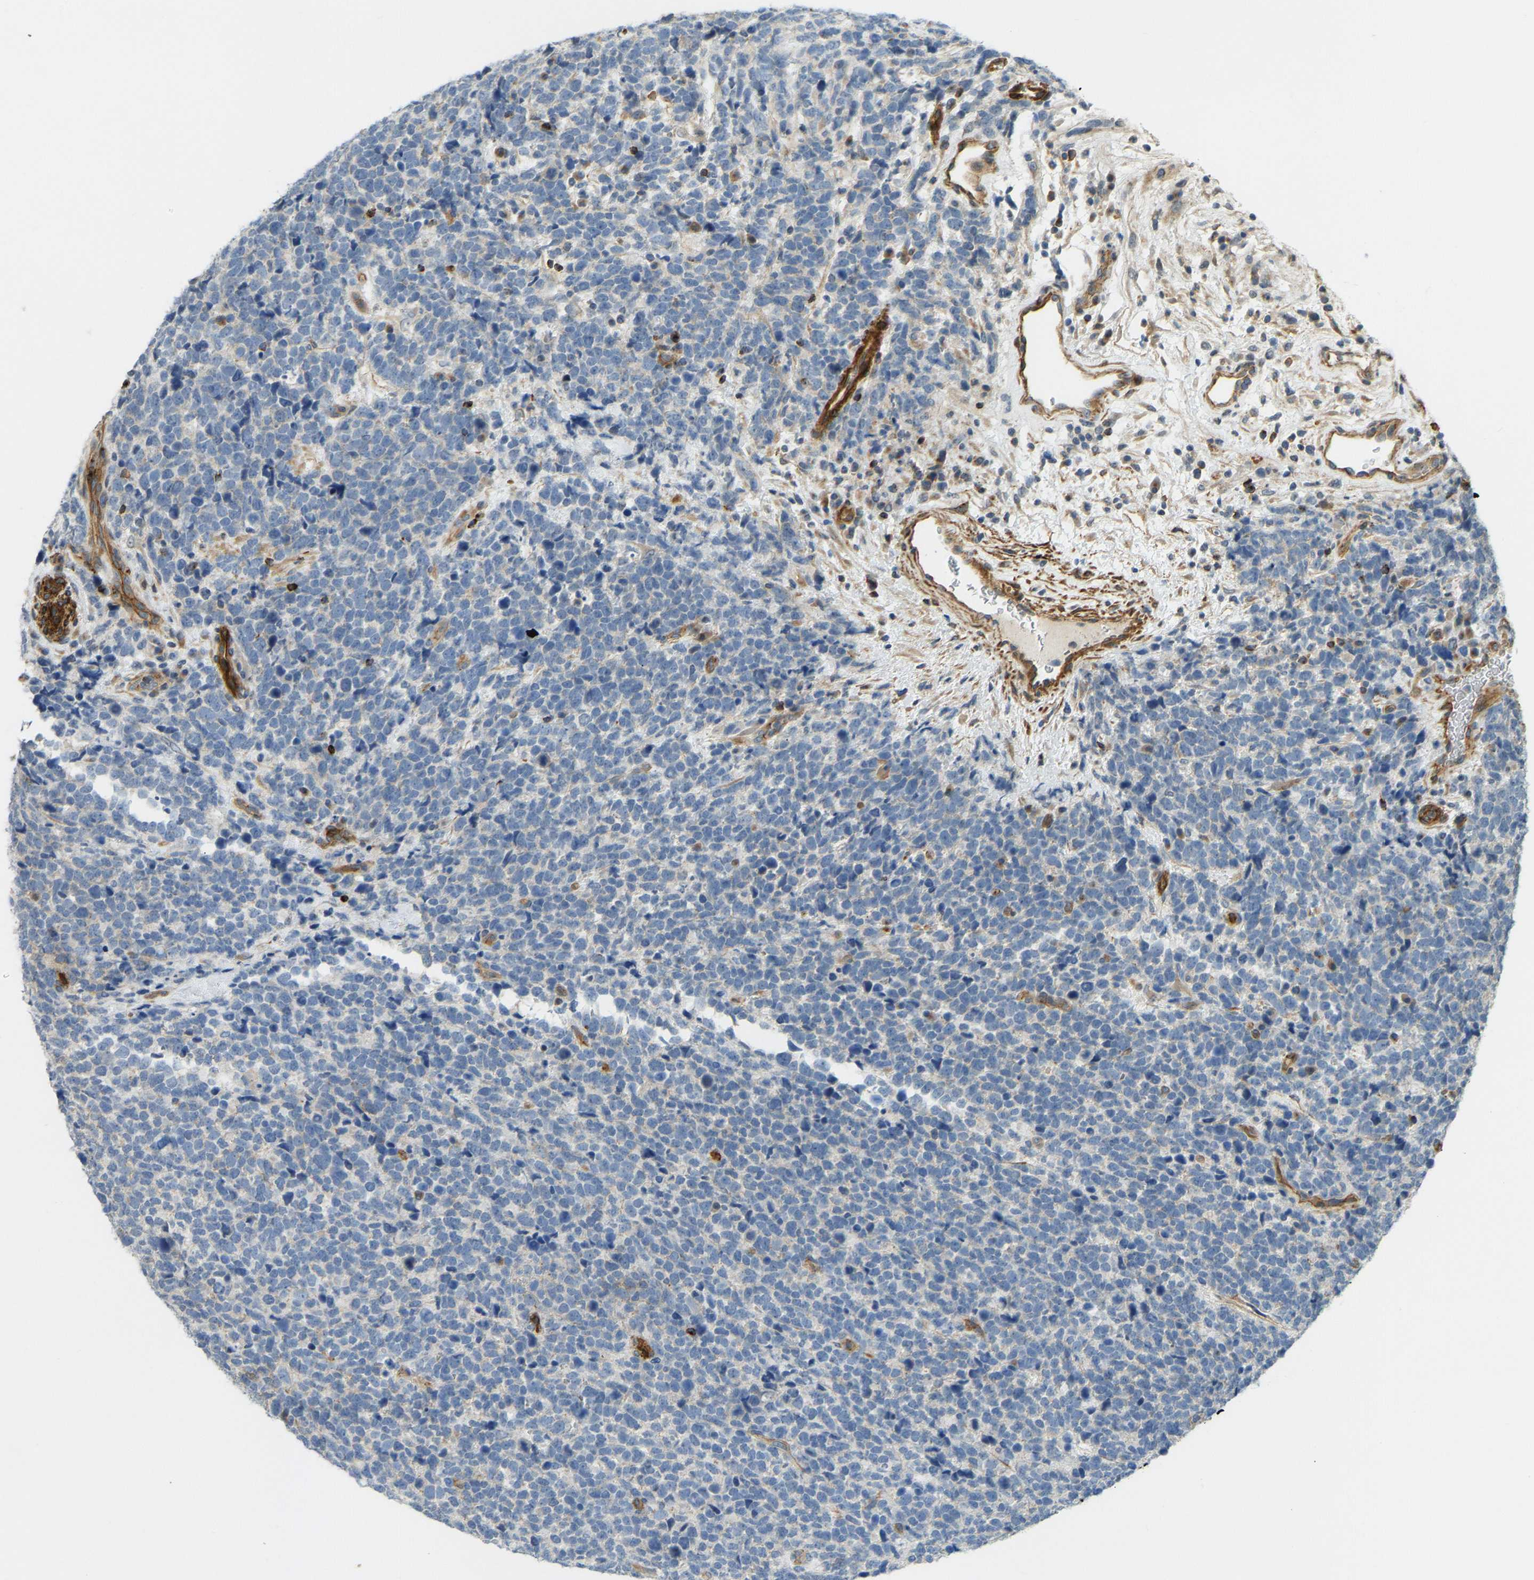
{"staining": {"intensity": "negative", "quantity": "none", "location": "none"}, "tissue": "urothelial cancer", "cell_type": "Tumor cells", "image_type": "cancer", "snomed": [{"axis": "morphology", "description": "Urothelial carcinoma, High grade"}, {"axis": "topography", "description": "Urinary bladder"}], "caption": "DAB immunohistochemical staining of human urothelial carcinoma (high-grade) exhibits no significant staining in tumor cells.", "gene": "KIAA1671", "patient": {"sex": "female", "age": 82}}